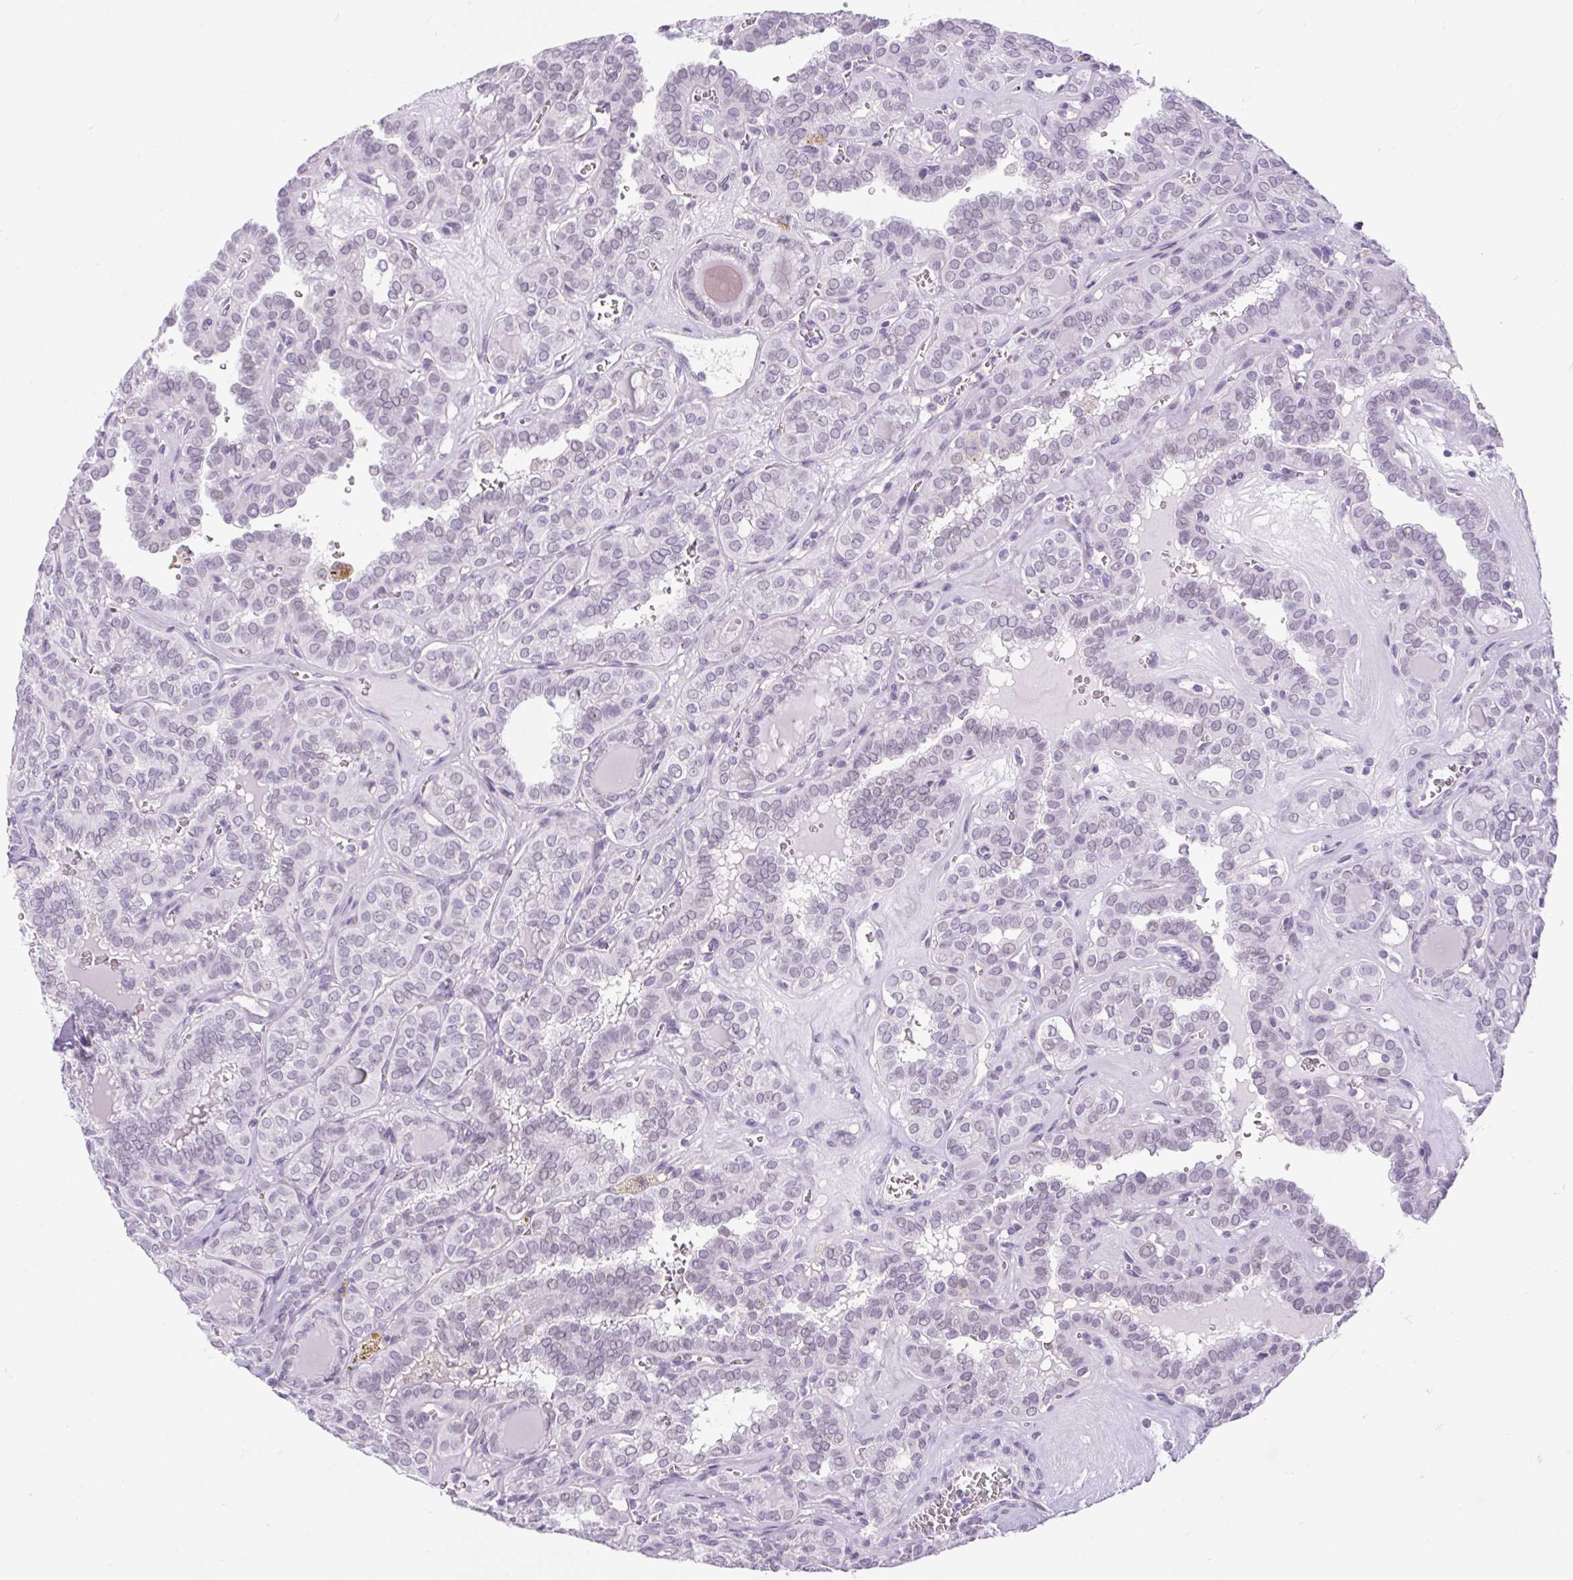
{"staining": {"intensity": "negative", "quantity": "none", "location": "none"}, "tissue": "thyroid cancer", "cell_type": "Tumor cells", "image_type": "cancer", "snomed": [{"axis": "morphology", "description": "Papillary adenocarcinoma, NOS"}, {"axis": "topography", "description": "Thyroid gland"}], "caption": "Photomicrograph shows no protein positivity in tumor cells of papillary adenocarcinoma (thyroid) tissue.", "gene": "BCAS1", "patient": {"sex": "female", "age": 41}}